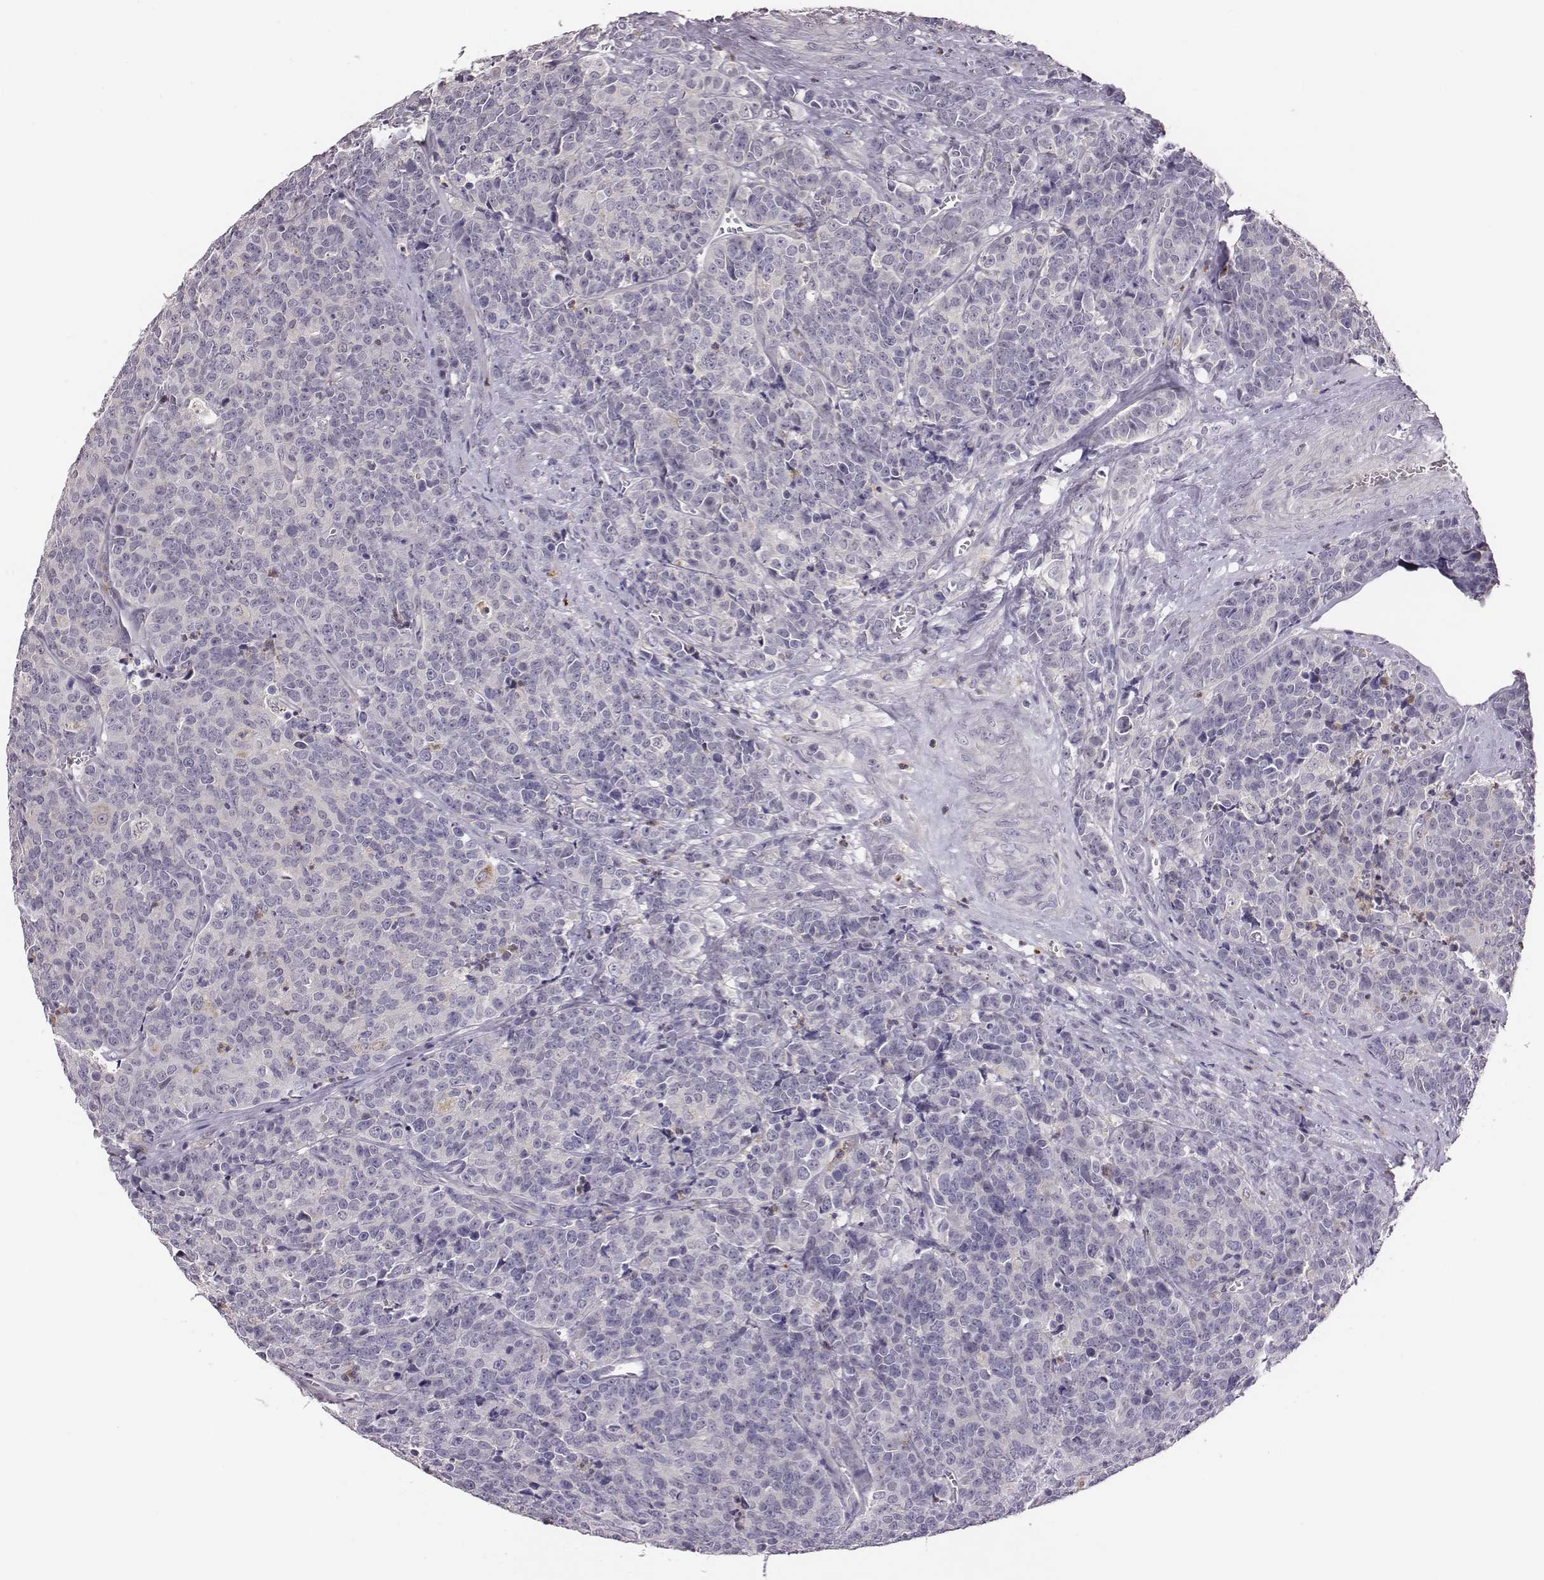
{"staining": {"intensity": "negative", "quantity": "none", "location": "none"}, "tissue": "prostate cancer", "cell_type": "Tumor cells", "image_type": "cancer", "snomed": [{"axis": "morphology", "description": "Adenocarcinoma, NOS"}, {"axis": "topography", "description": "Prostate"}], "caption": "A high-resolution image shows IHC staining of prostate cancer (adenocarcinoma), which displays no significant expression in tumor cells.", "gene": "KMO", "patient": {"sex": "male", "age": 67}}